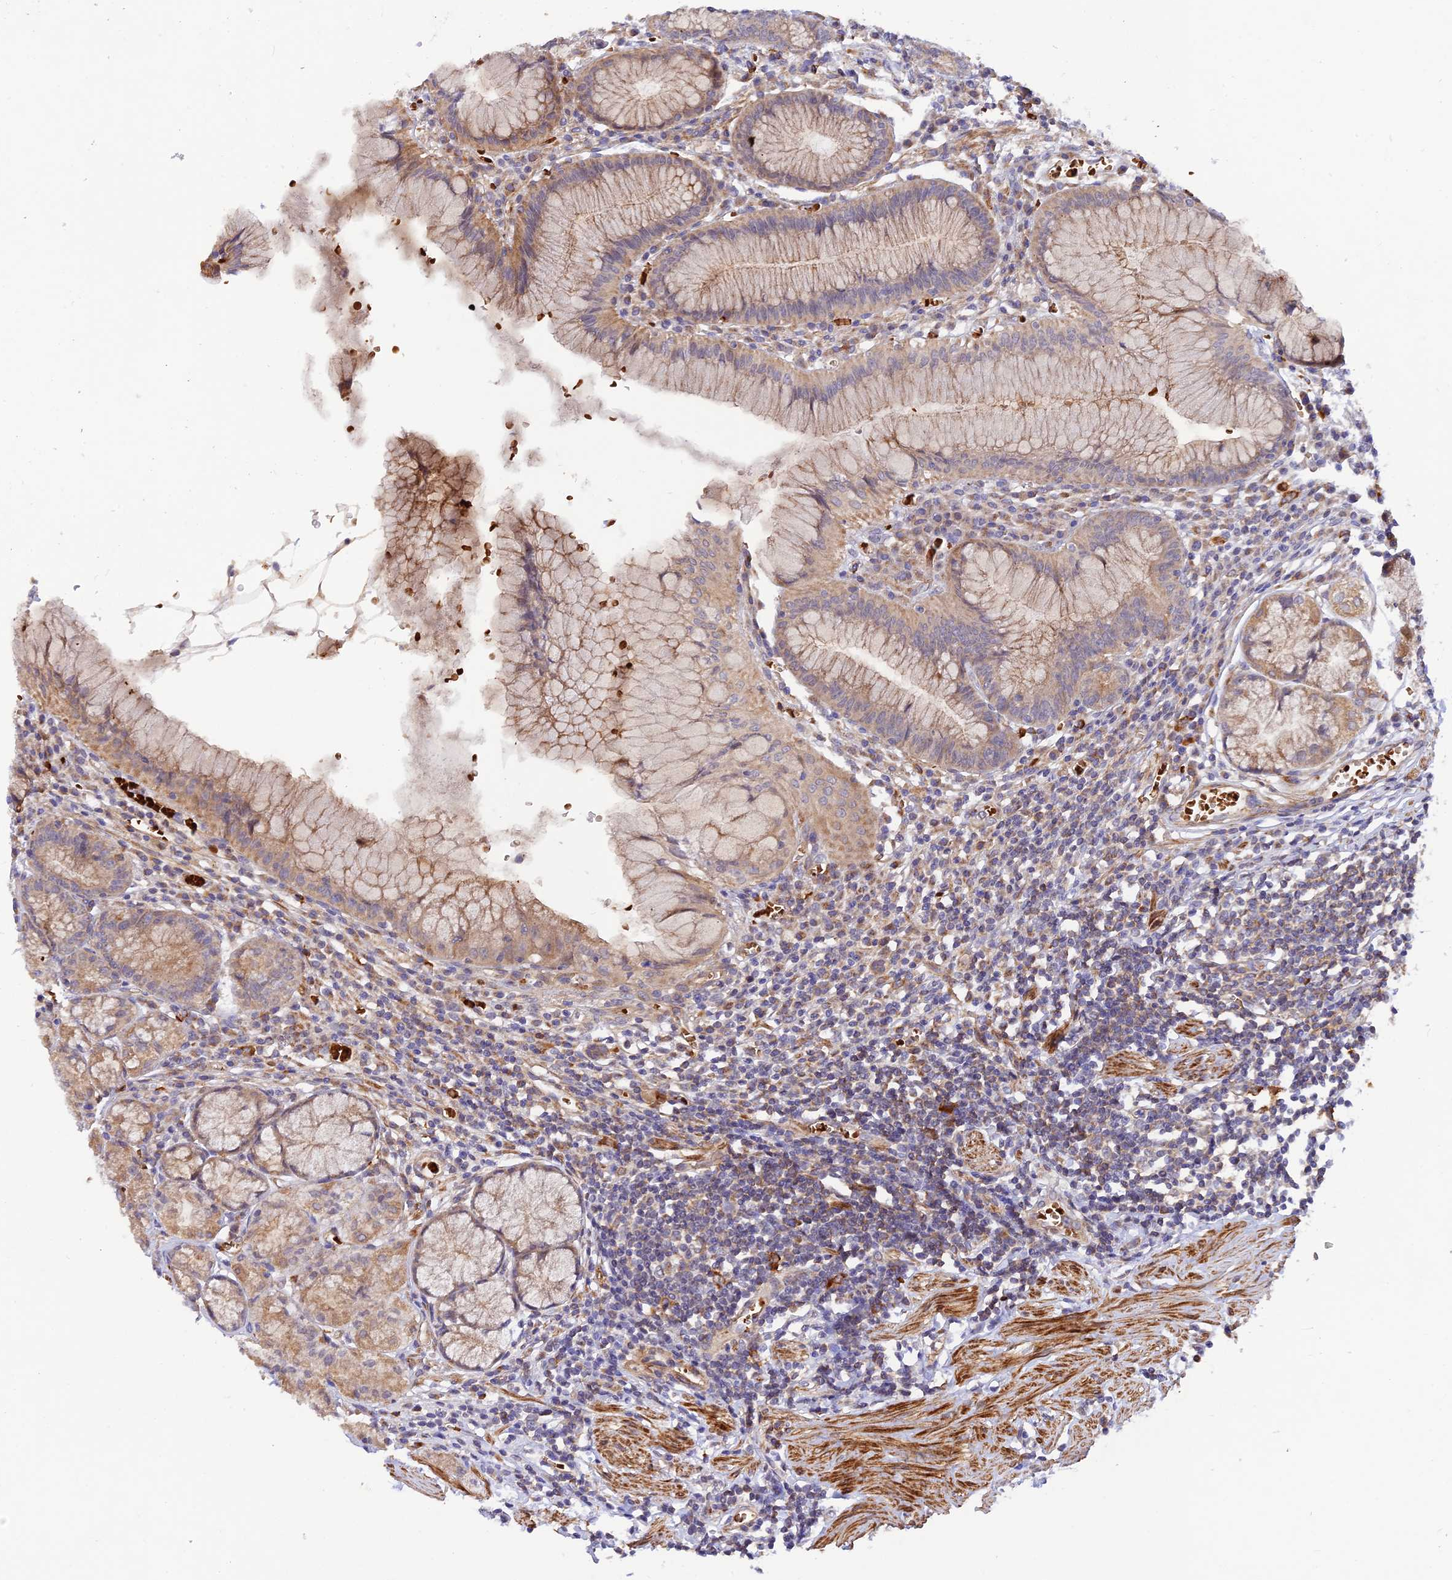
{"staining": {"intensity": "weak", "quantity": "25%-75%", "location": "cytoplasmic/membranous"}, "tissue": "stomach", "cell_type": "Glandular cells", "image_type": "normal", "snomed": [{"axis": "morphology", "description": "Normal tissue, NOS"}, {"axis": "topography", "description": "Stomach"}], "caption": "High-magnification brightfield microscopy of unremarkable stomach stained with DAB (3,3'-diaminobenzidine) (brown) and counterstained with hematoxylin (blue). glandular cells exhibit weak cytoplasmic/membranous expression is seen in about25%-75% of cells.", "gene": "WDFY4", "patient": {"sex": "male", "age": 55}}